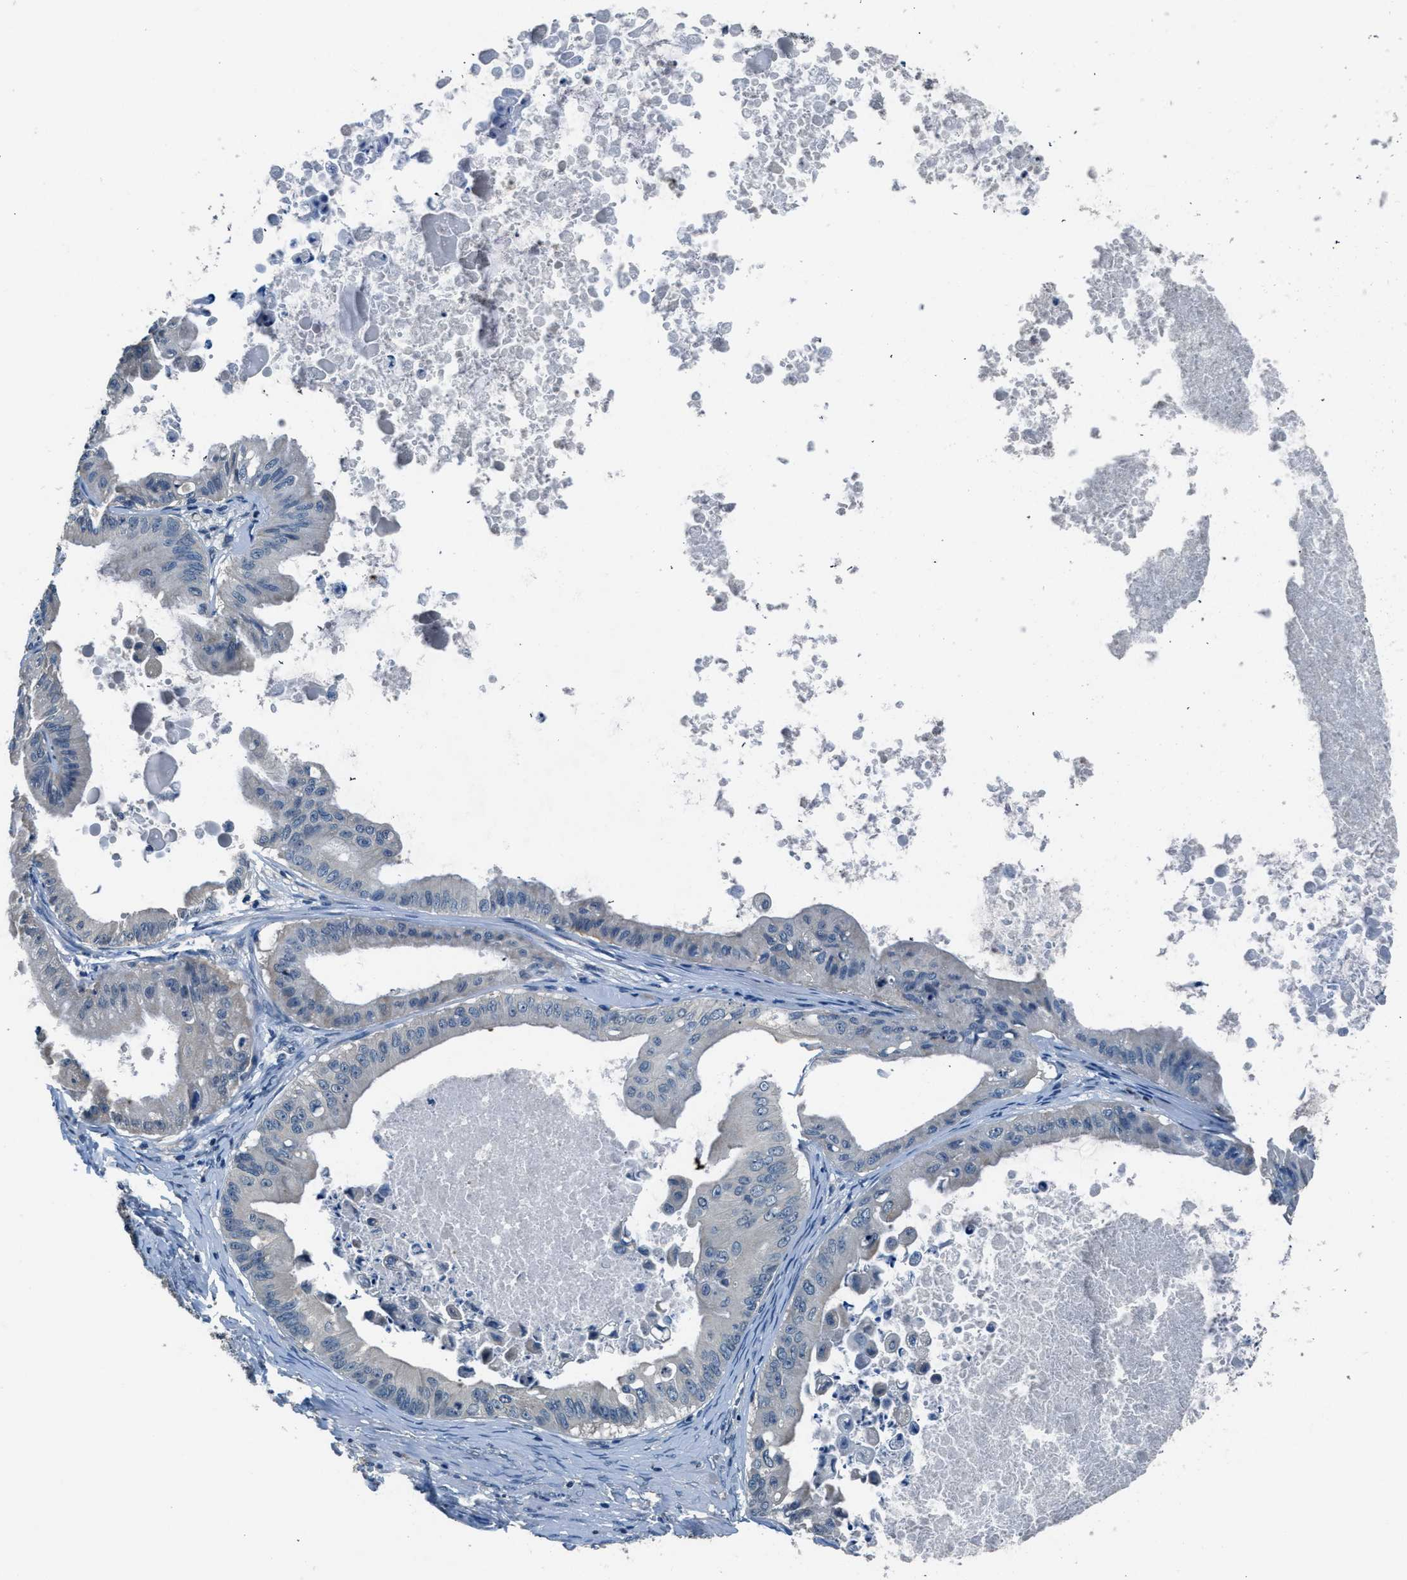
{"staining": {"intensity": "negative", "quantity": "none", "location": "none"}, "tissue": "ovarian cancer", "cell_type": "Tumor cells", "image_type": "cancer", "snomed": [{"axis": "morphology", "description": "Cystadenocarcinoma, mucinous, NOS"}, {"axis": "topography", "description": "Ovary"}], "caption": "Human ovarian cancer (mucinous cystadenocarcinoma) stained for a protein using immunohistochemistry displays no expression in tumor cells.", "gene": "NME8", "patient": {"sex": "female", "age": 37}}